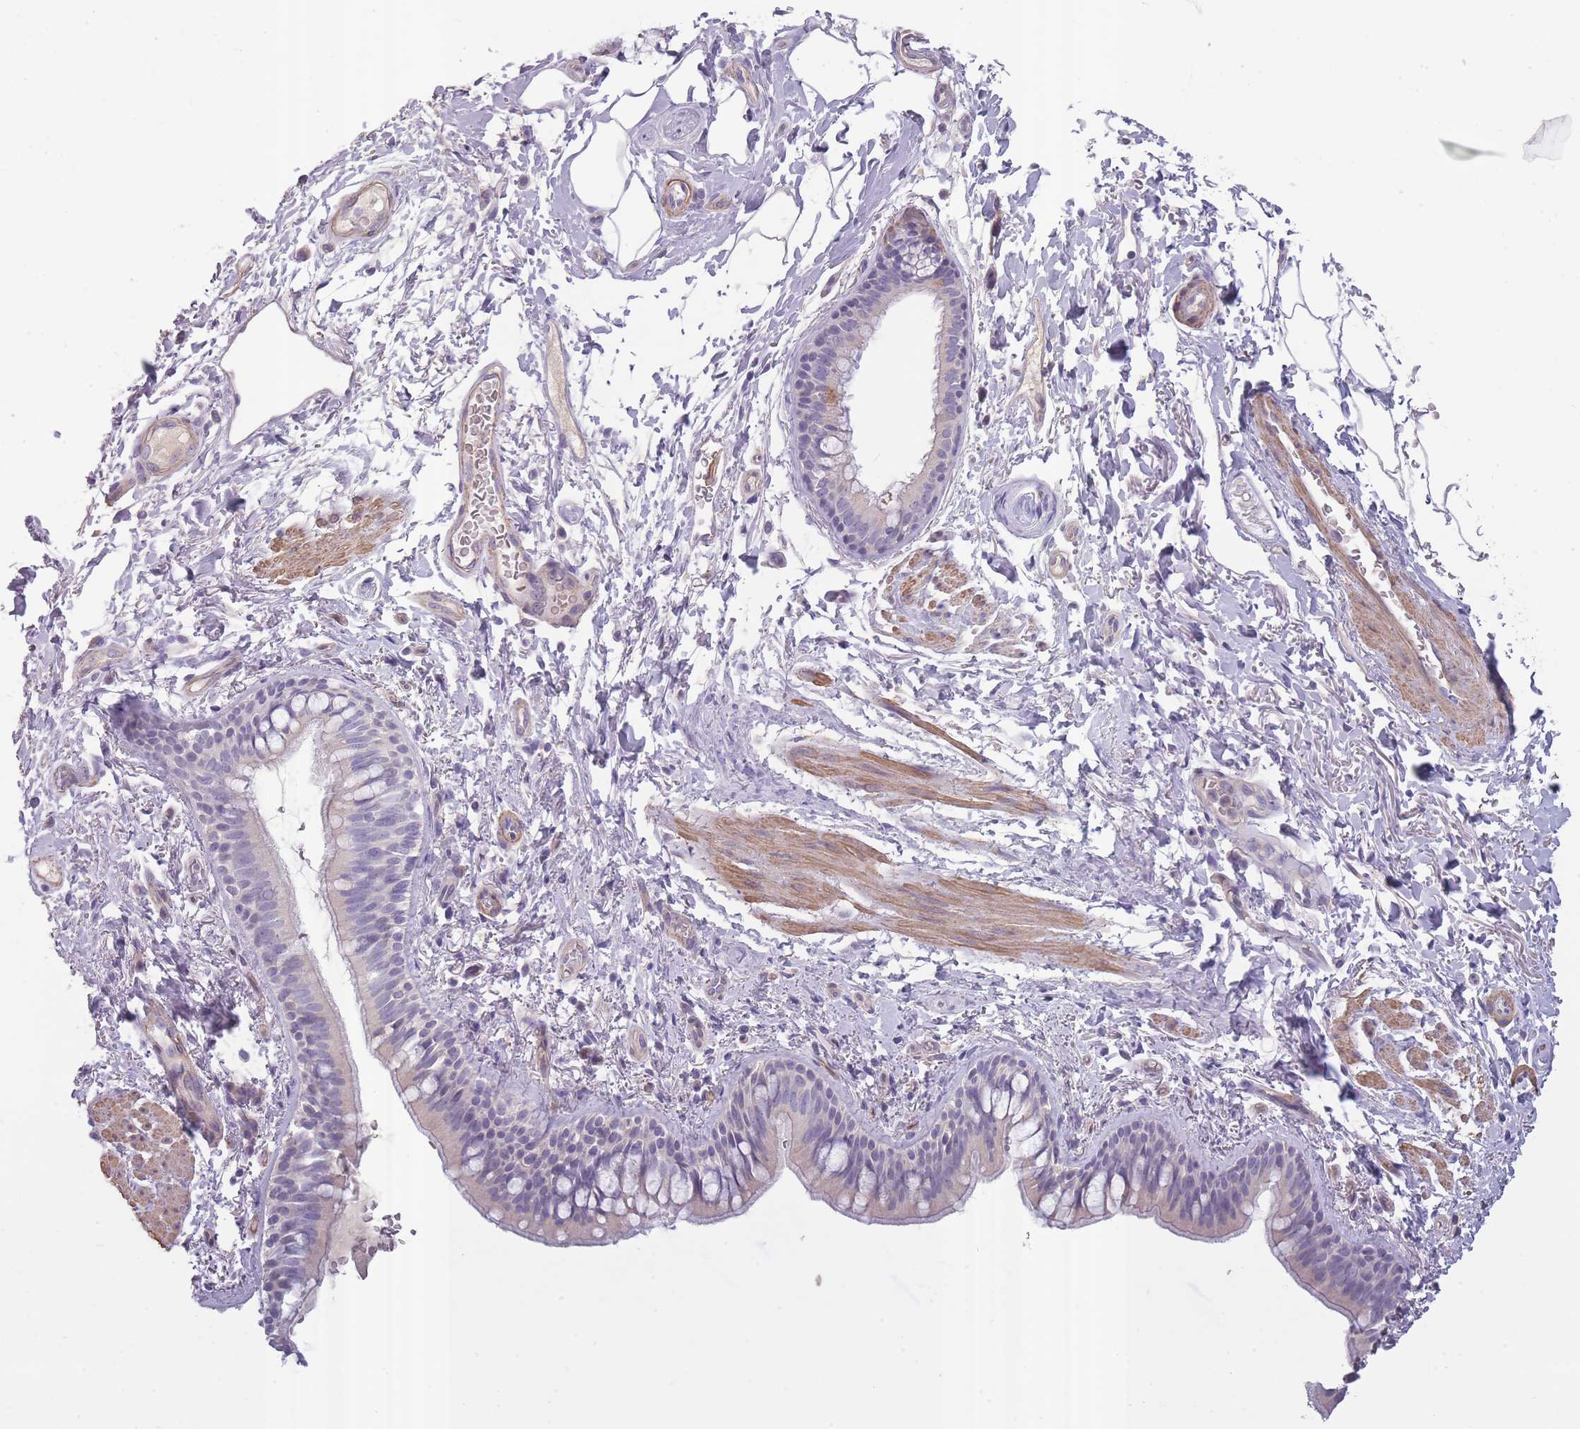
{"staining": {"intensity": "negative", "quantity": "none", "location": "none"}, "tissue": "bronchus", "cell_type": "Respiratory epithelial cells", "image_type": "normal", "snomed": [{"axis": "morphology", "description": "Normal tissue, NOS"}, {"axis": "topography", "description": "Lymph node"}, {"axis": "topography", "description": "Cartilage tissue"}, {"axis": "topography", "description": "Bronchus"}], "caption": "Immunohistochemistry image of normal bronchus: bronchus stained with DAB displays no significant protein positivity in respiratory epithelial cells.", "gene": "SLC8A2", "patient": {"sex": "female", "age": 70}}